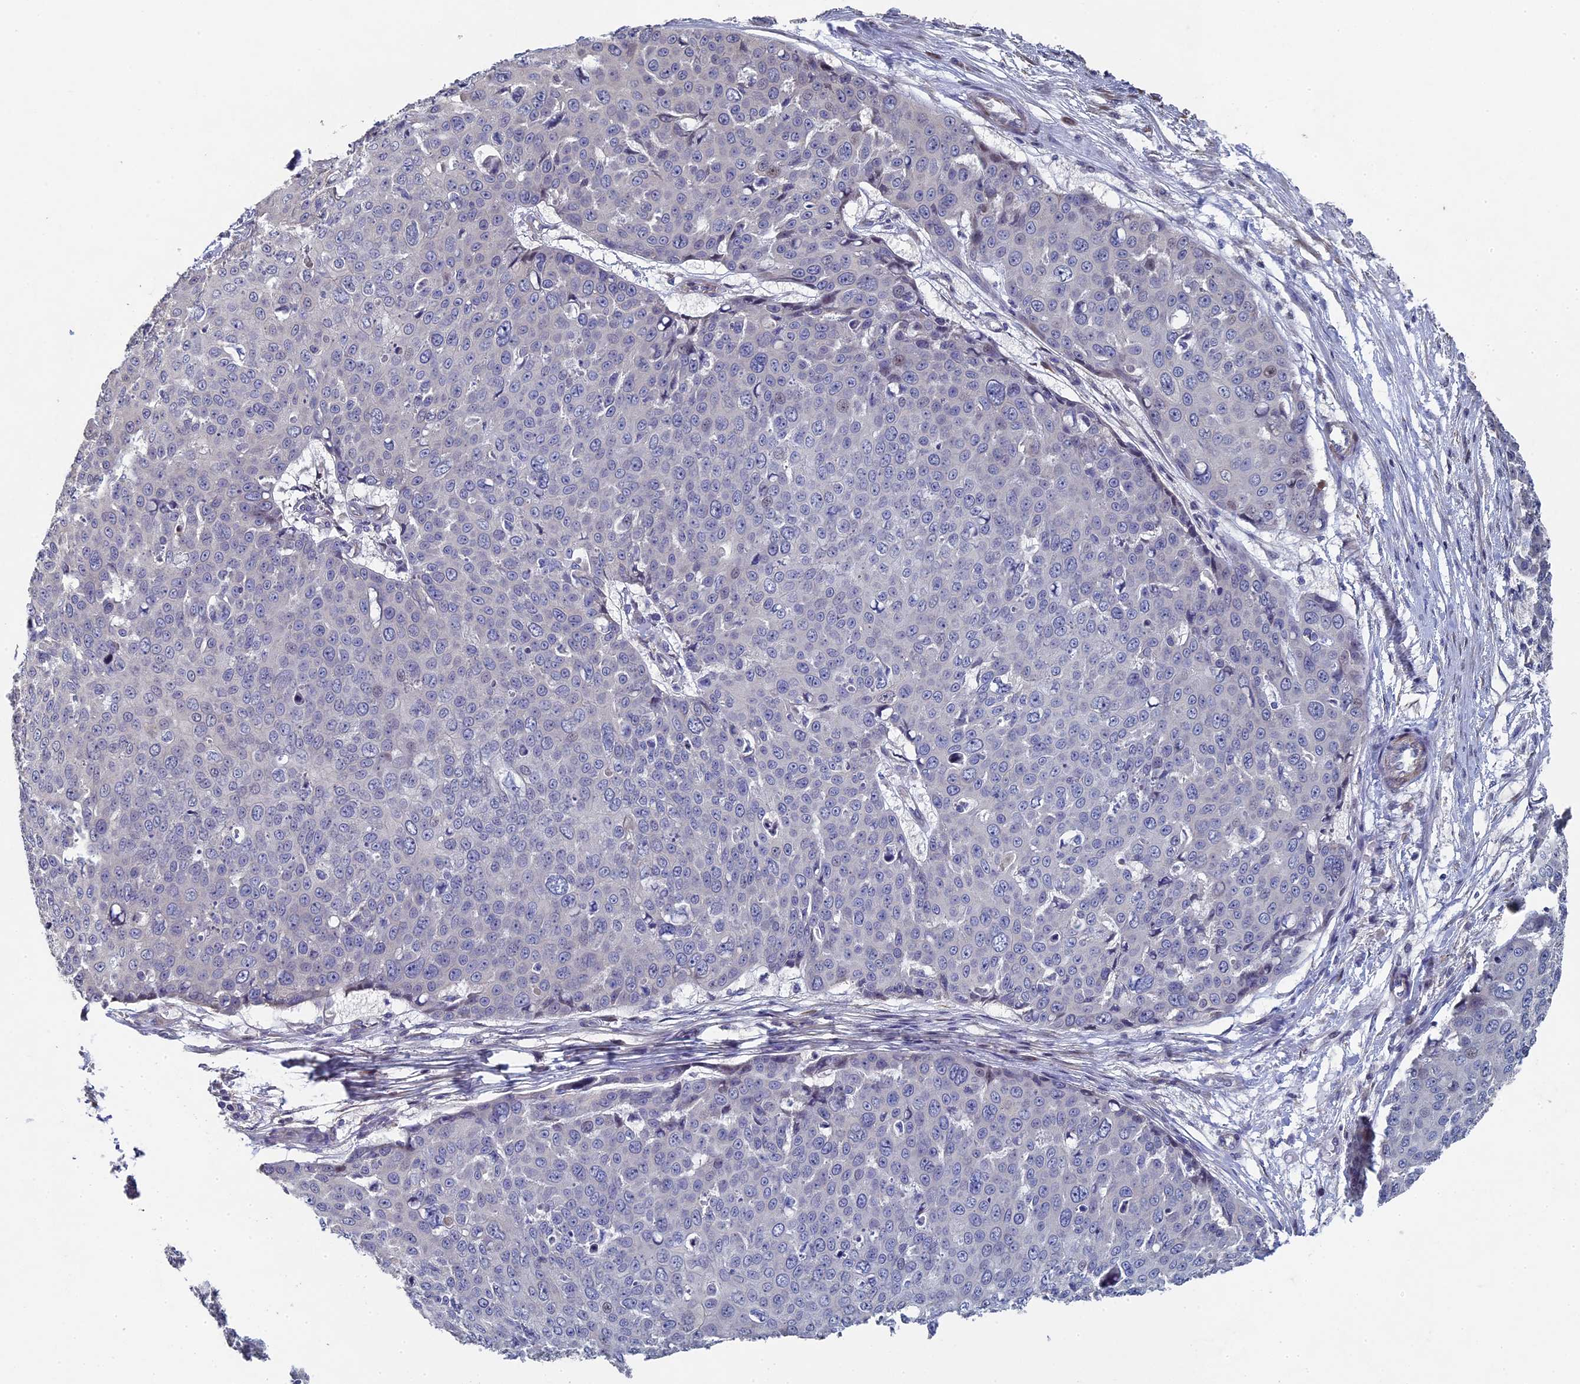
{"staining": {"intensity": "negative", "quantity": "none", "location": "none"}, "tissue": "skin cancer", "cell_type": "Tumor cells", "image_type": "cancer", "snomed": [{"axis": "morphology", "description": "Squamous cell carcinoma, NOS"}, {"axis": "topography", "description": "Skin"}], "caption": "High power microscopy histopathology image of an IHC photomicrograph of skin cancer (squamous cell carcinoma), revealing no significant expression in tumor cells. (DAB (3,3'-diaminobenzidine) immunohistochemistry (IHC) visualized using brightfield microscopy, high magnification).", "gene": "DIXDC1", "patient": {"sex": "male", "age": 71}}